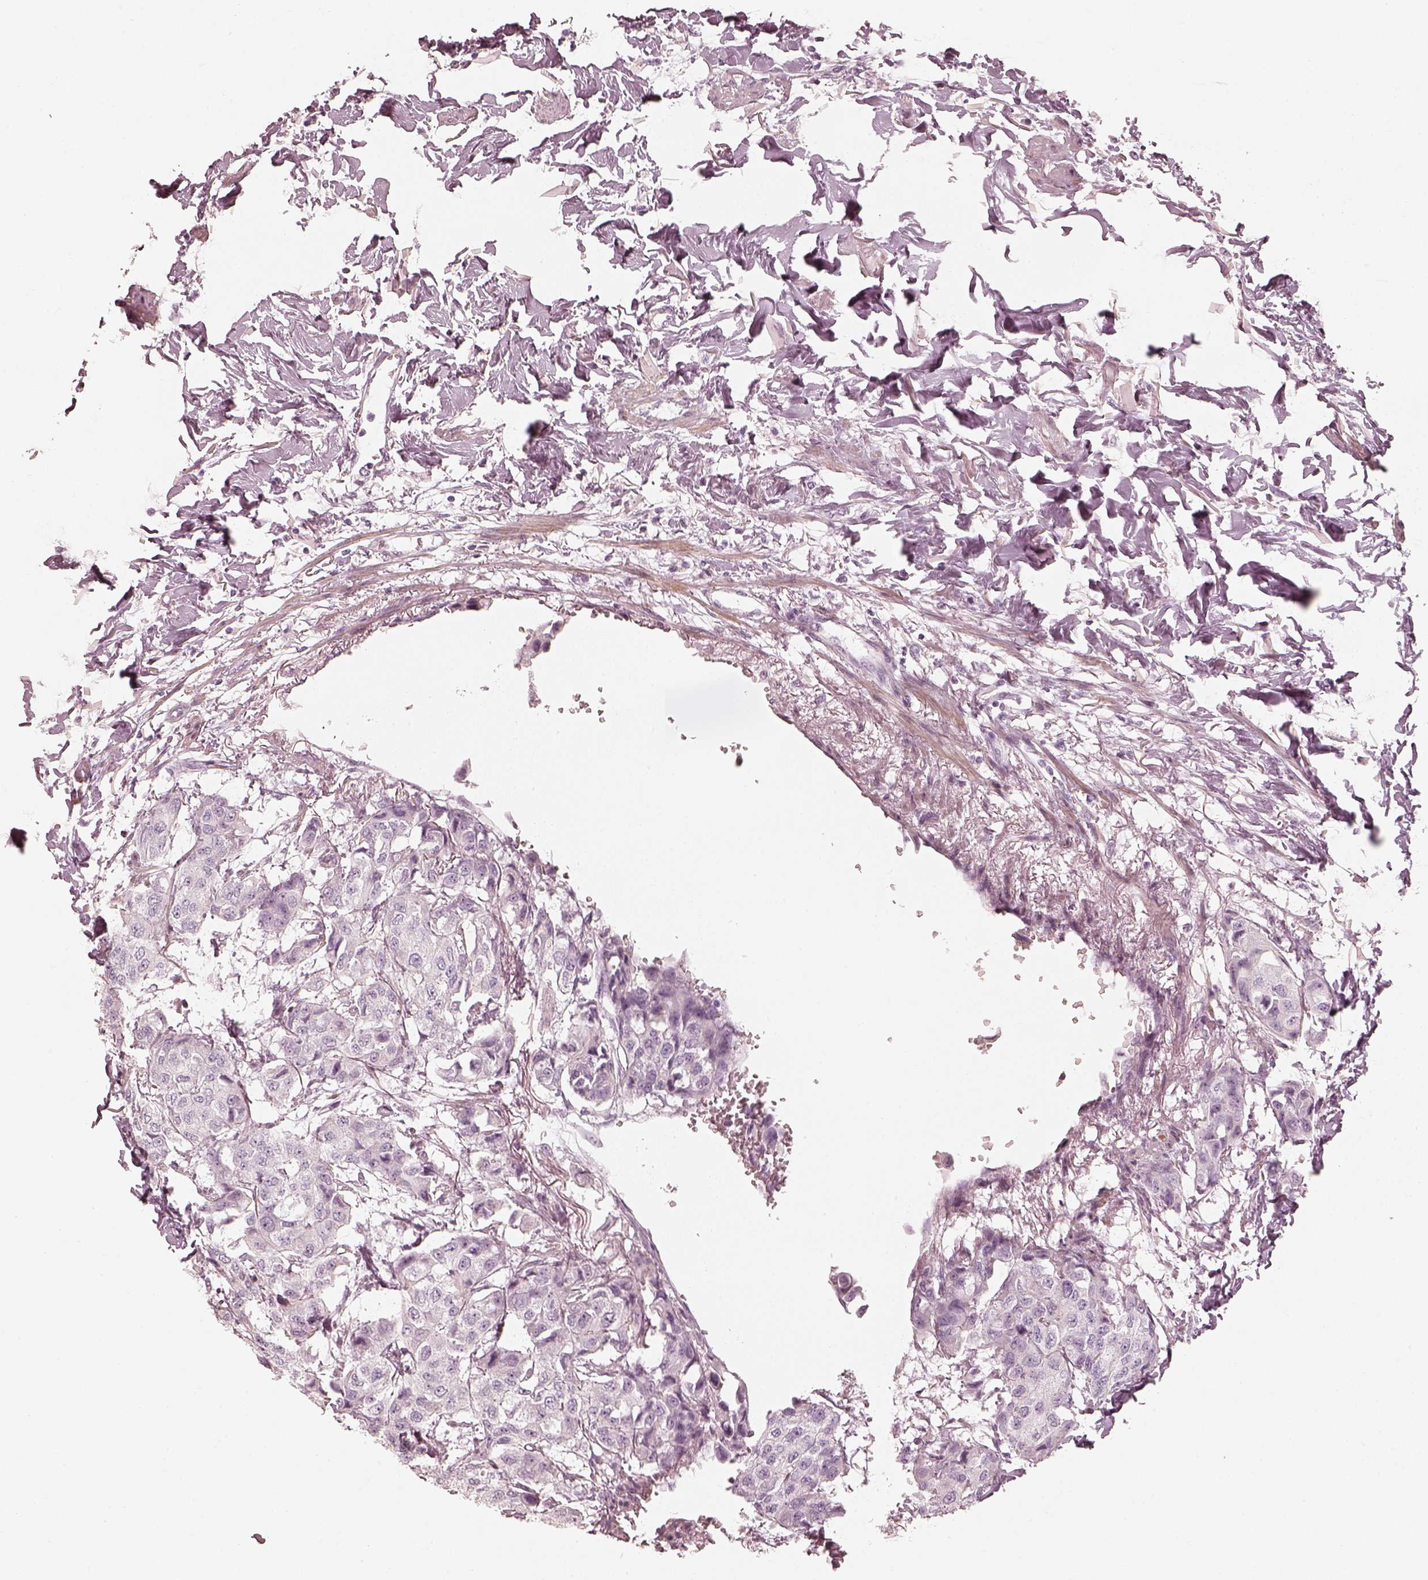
{"staining": {"intensity": "negative", "quantity": "none", "location": "none"}, "tissue": "breast cancer", "cell_type": "Tumor cells", "image_type": "cancer", "snomed": [{"axis": "morphology", "description": "Duct carcinoma"}, {"axis": "topography", "description": "Breast"}], "caption": "IHC micrograph of neoplastic tissue: human intraductal carcinoma (breast) stained with DAB (3,3'-diaminobenzidine) reveals no significant protein expression in tumor cells. (DAB immunohistochemistry with hematoxylin counter stain).", "gene": "SPATA24", "patient": {"sex": "female", "age": 80}}